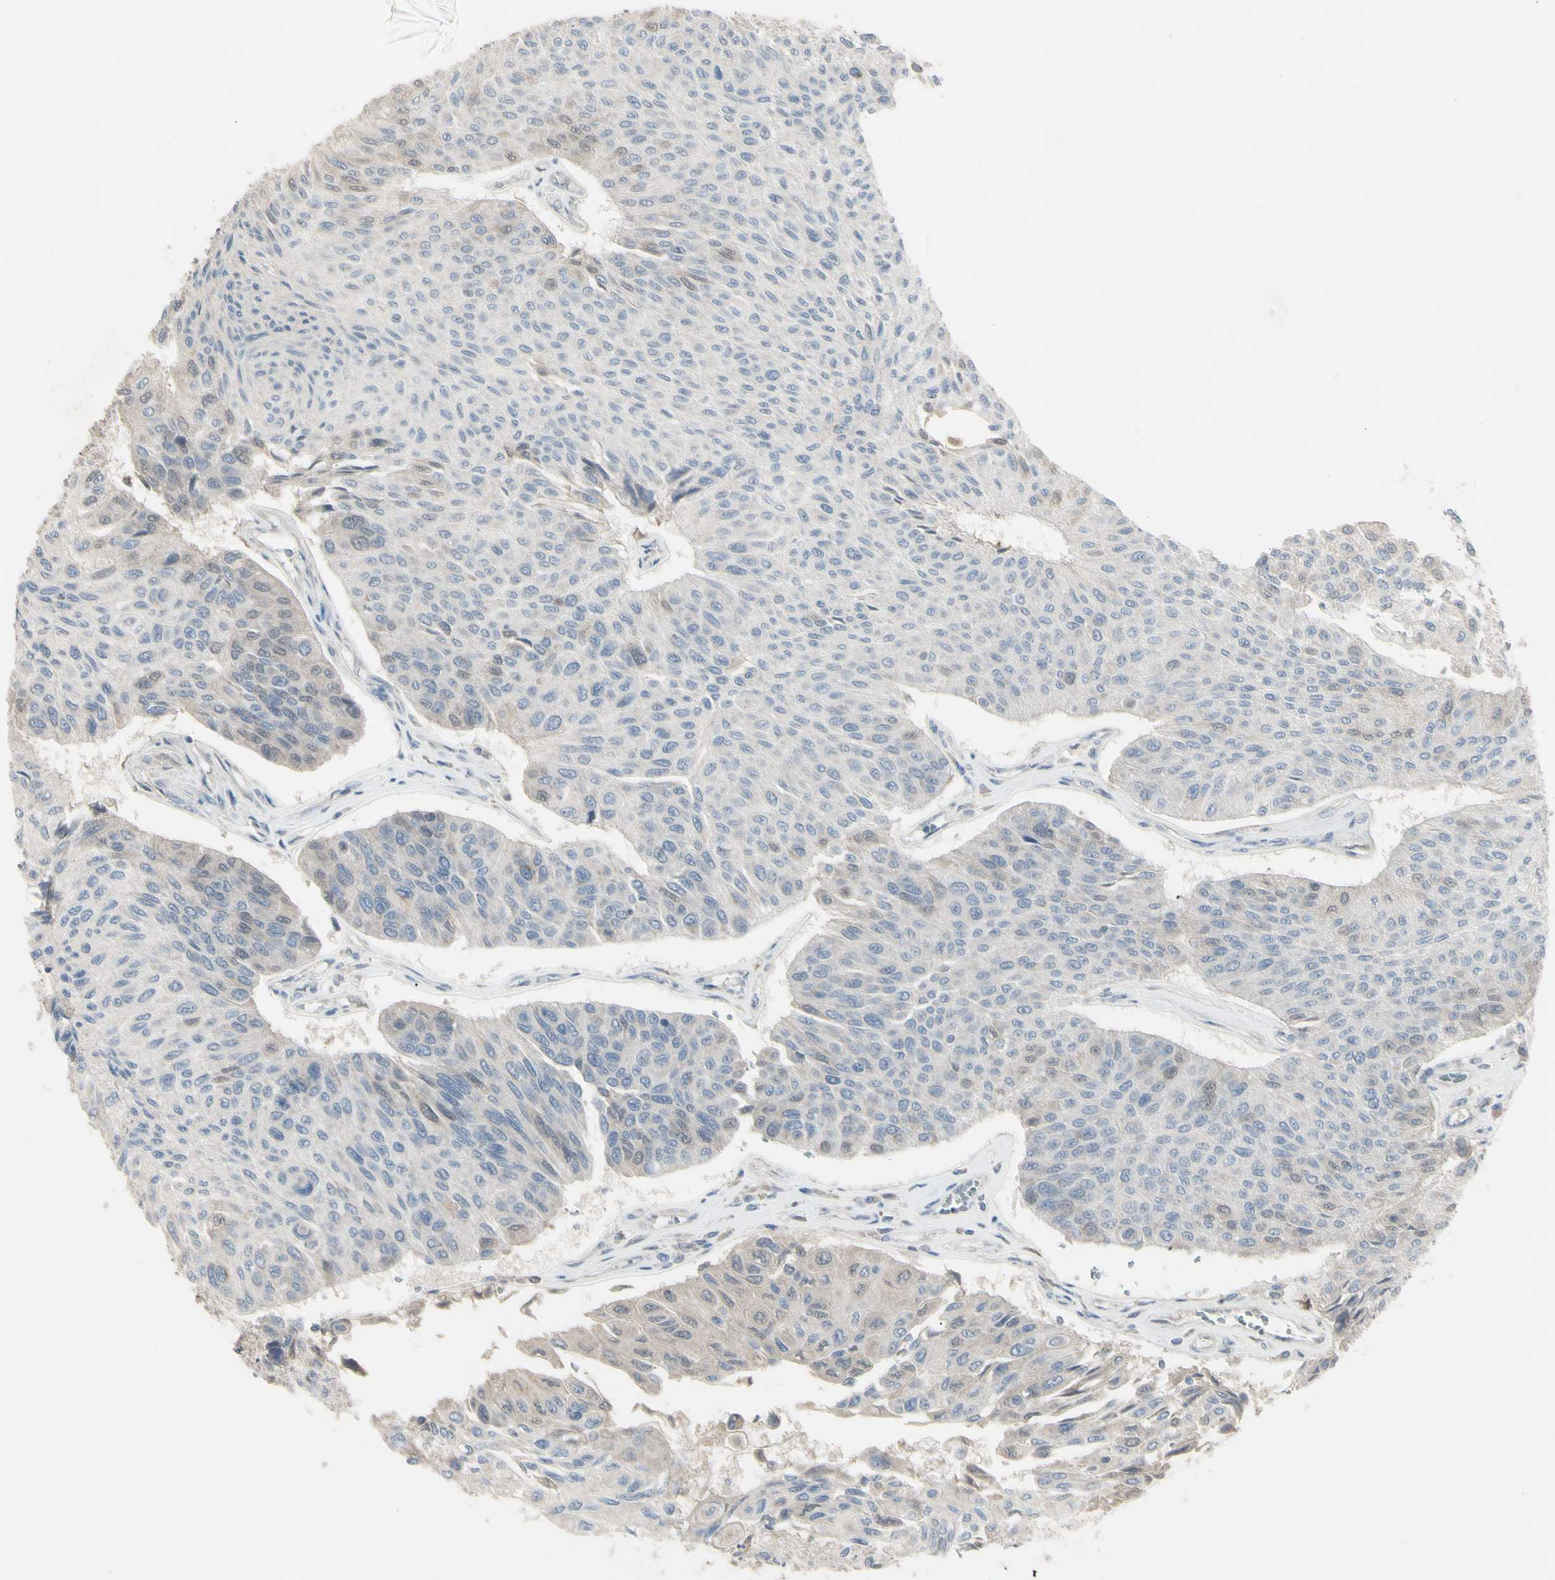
{"staining": {"intensity": "weak", "quantity": "<25%", "location": "cytoplasmic/membranous"}, "tissue": "urothelial cancer", "cell_type": "Tumor cells", "image_type": "cancer", "snomed": [{"axis": "morphology", "description": "Urothelial carcinoma, High grade"}, {"axis": "topography", "description": "Urinary bladder"}], "caption": "Protein analysis of high-grade urothelial carcinoma reveals no significant positivity in tumor cells.", "gene": "PIAS4", "patient": {"sex": "male", "age": 66}}